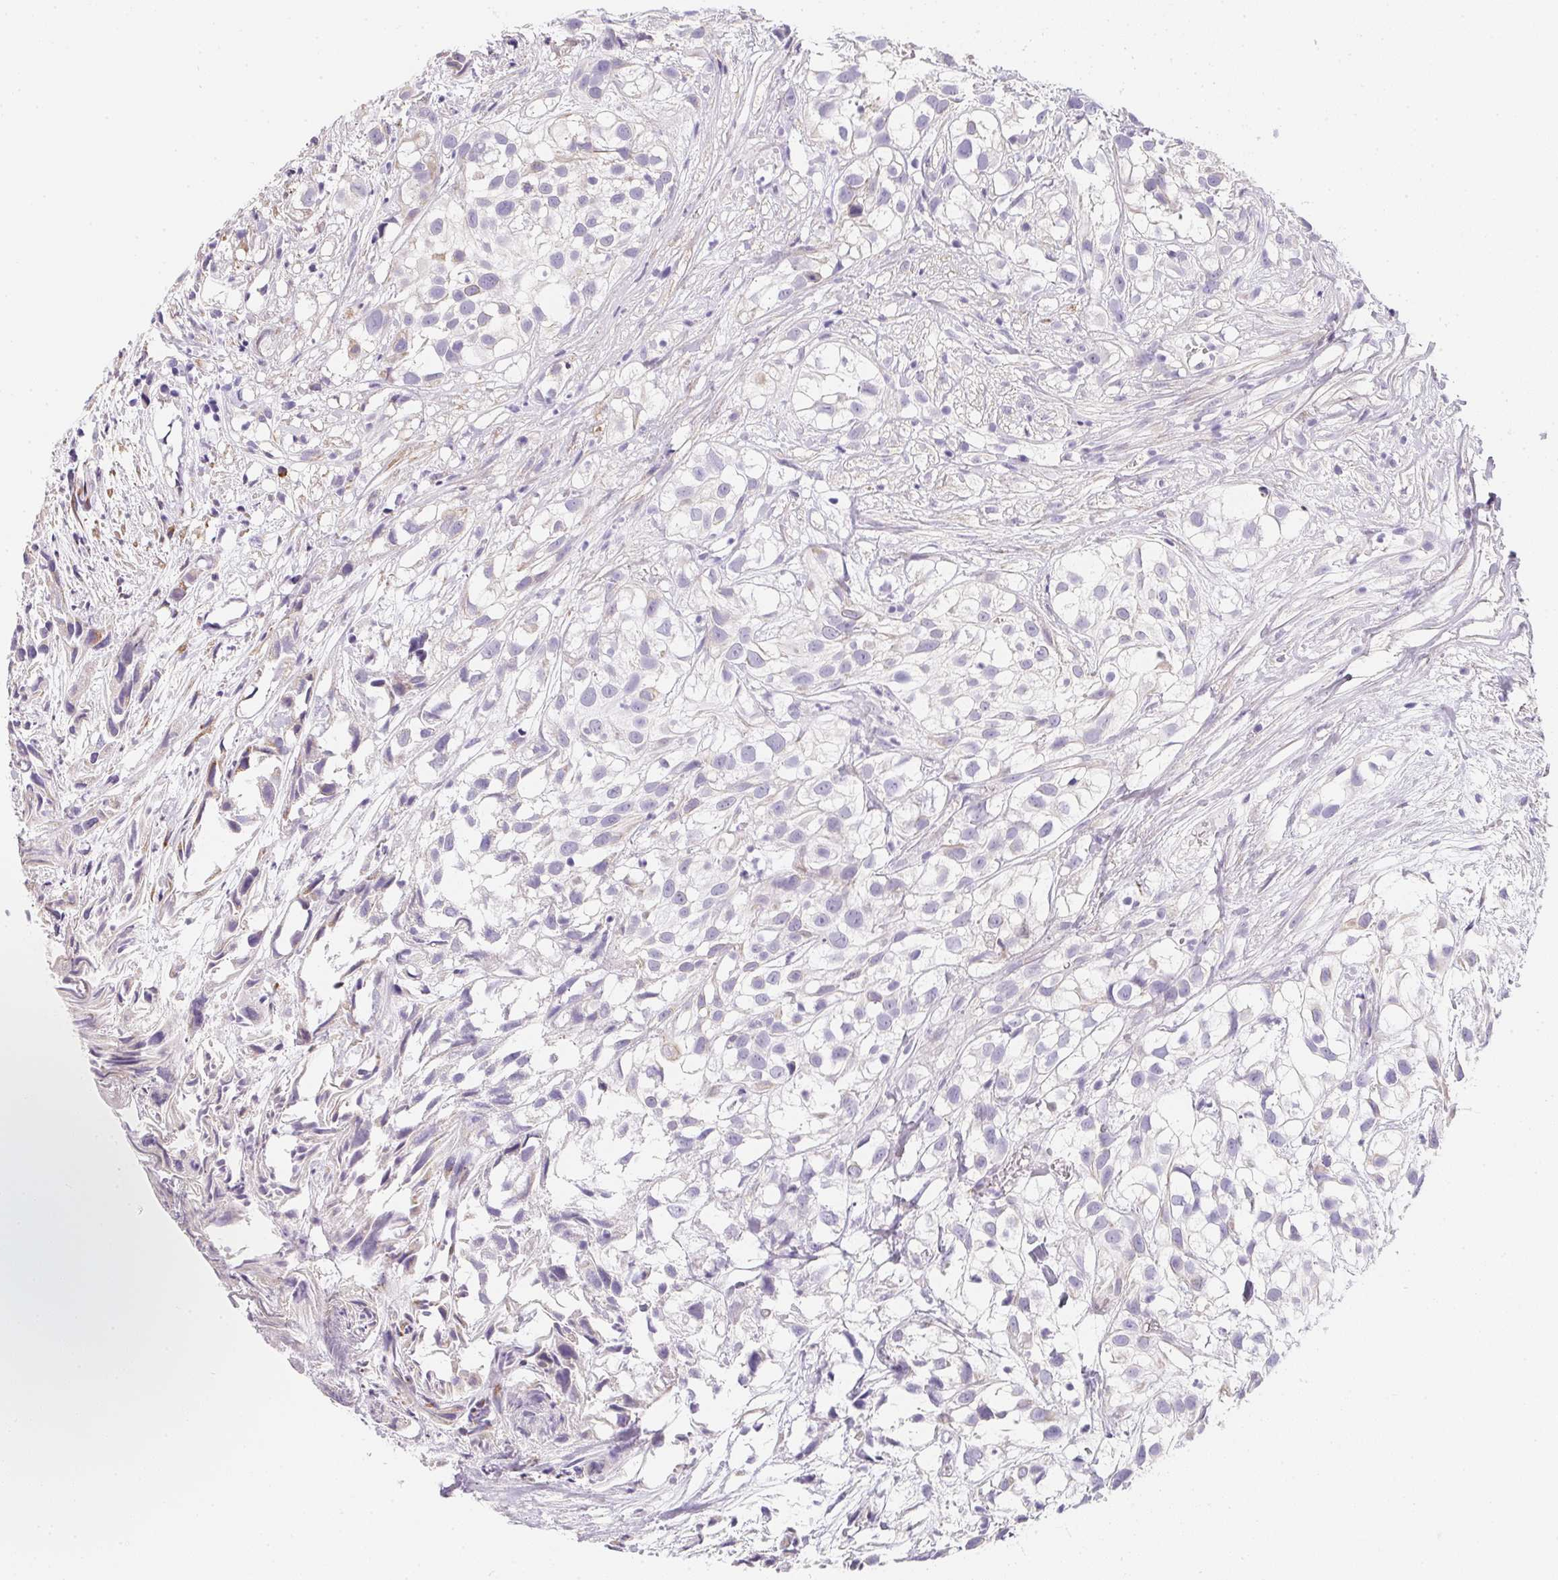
{"staining": {"intensity": "negative", "quantity": "none", "location": "none"}, "tissue": "urothelial cancer", "cell_type": "Tumor cells", "image_type": "cancer", "snomed": [{"axis": "morphology", "description": "Urothelial carcinoma, High grade"}, {"axis": "topography", "description": "Urinary bladder"}], "caption": "Micrograph shows no significant protein staining in tumor cells of urothelial carcinoma (high-grade). Brightfield microscopy of IHC stained with DAB (3,3'-diaminobenzidine) (brown) and hematoxylin (blue), captured at high magnification.", "gene": "MAP1A", "patient": {"sex": "male", "age": 56}}